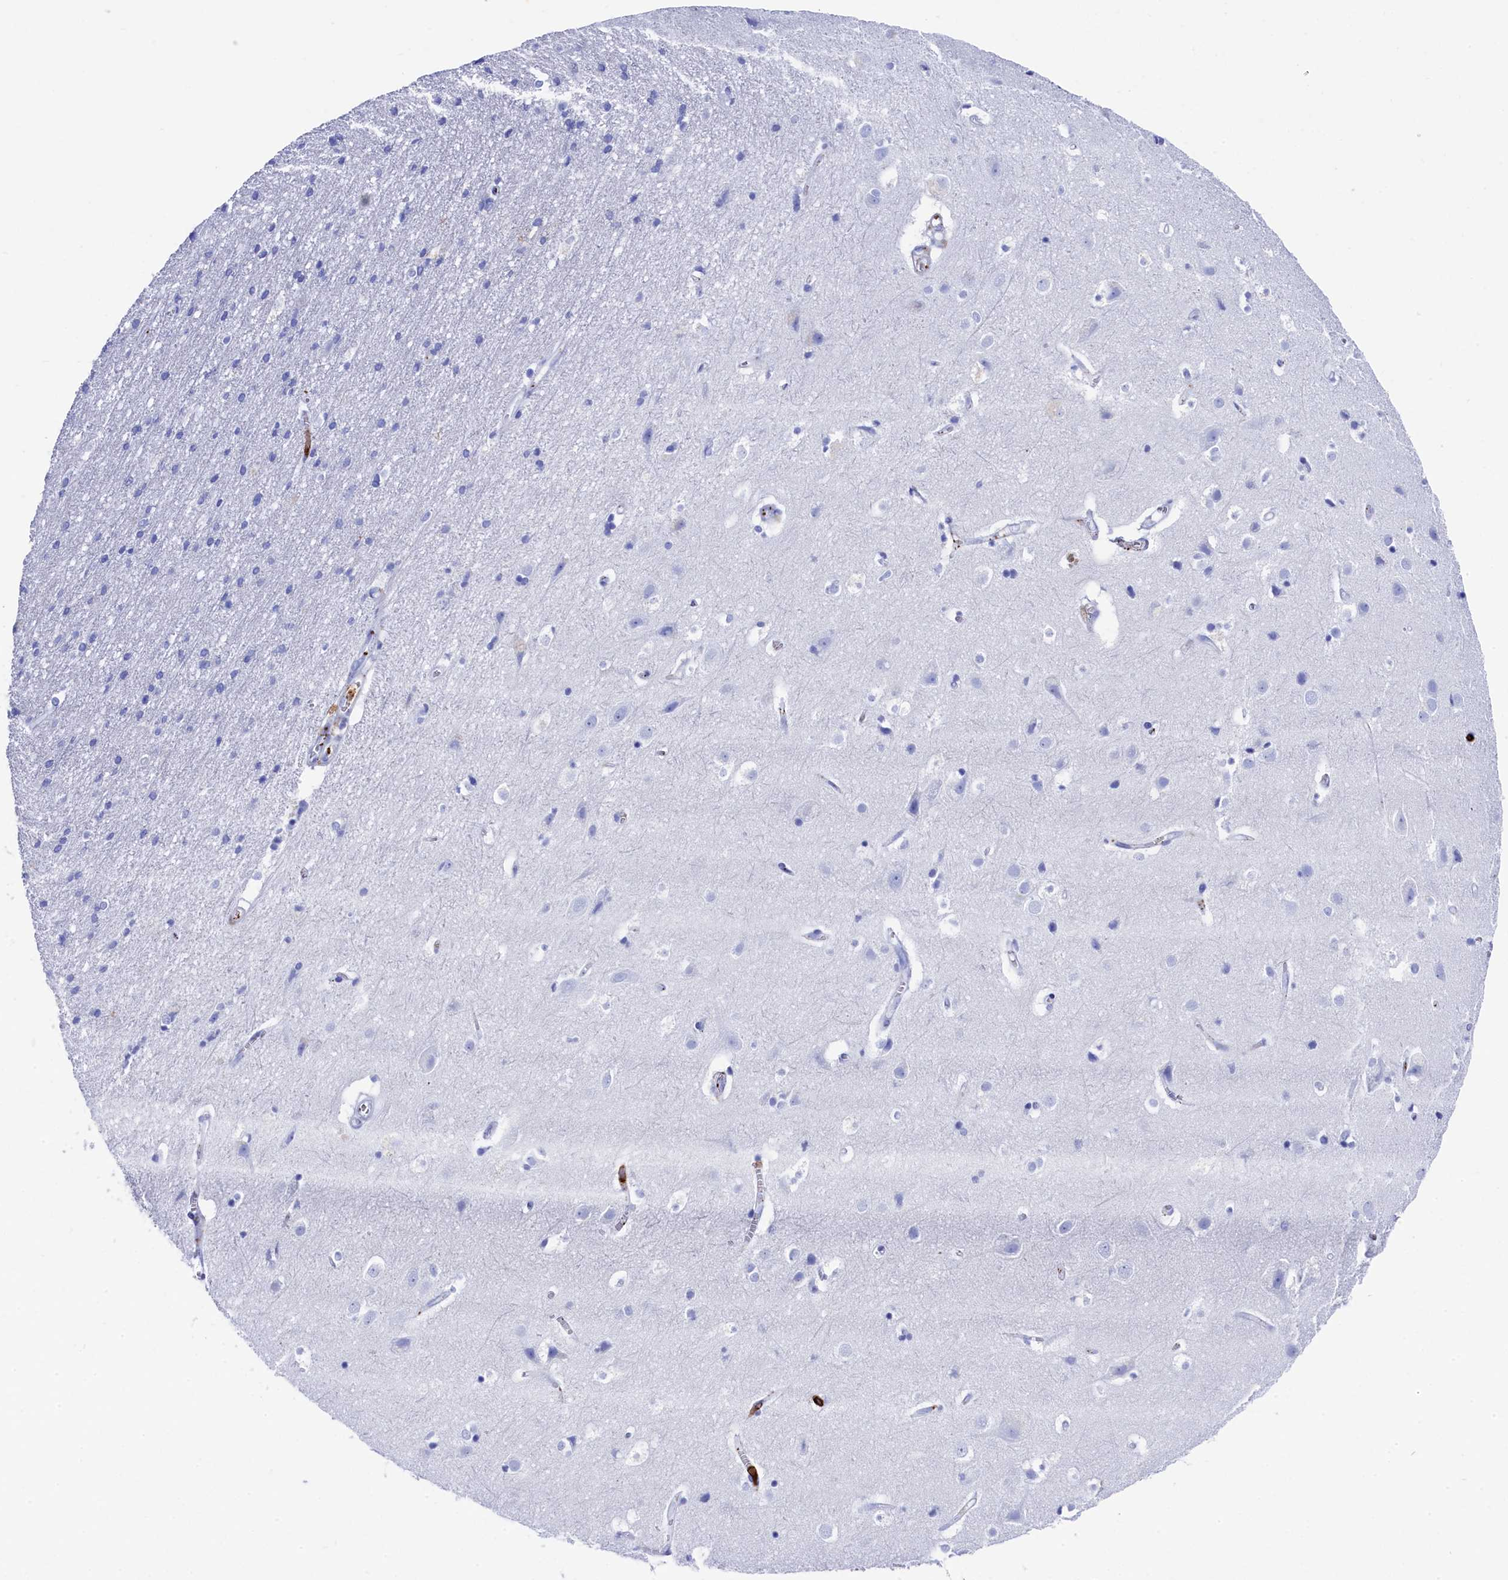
{"staining": {"intensity": "negative", "quantity": "none", "location": "none"}, "tissue": "cerebral cortex", "cell_type": "Endothelial cells", "image_type": "normal", "snomed": [{"axis": "morphology", "description": "Normal tissue, NOS"}, {"axis": "topography", "description": "Cerebral cortex"}], "caption": "A high-resolution histopathology image shows immunohistochemistry staining of normal cerebral cortex, which shows no significant staining in endothelial cells.", "gene": "PLAC8", "patient": {"sex": "male", "age": 54}}